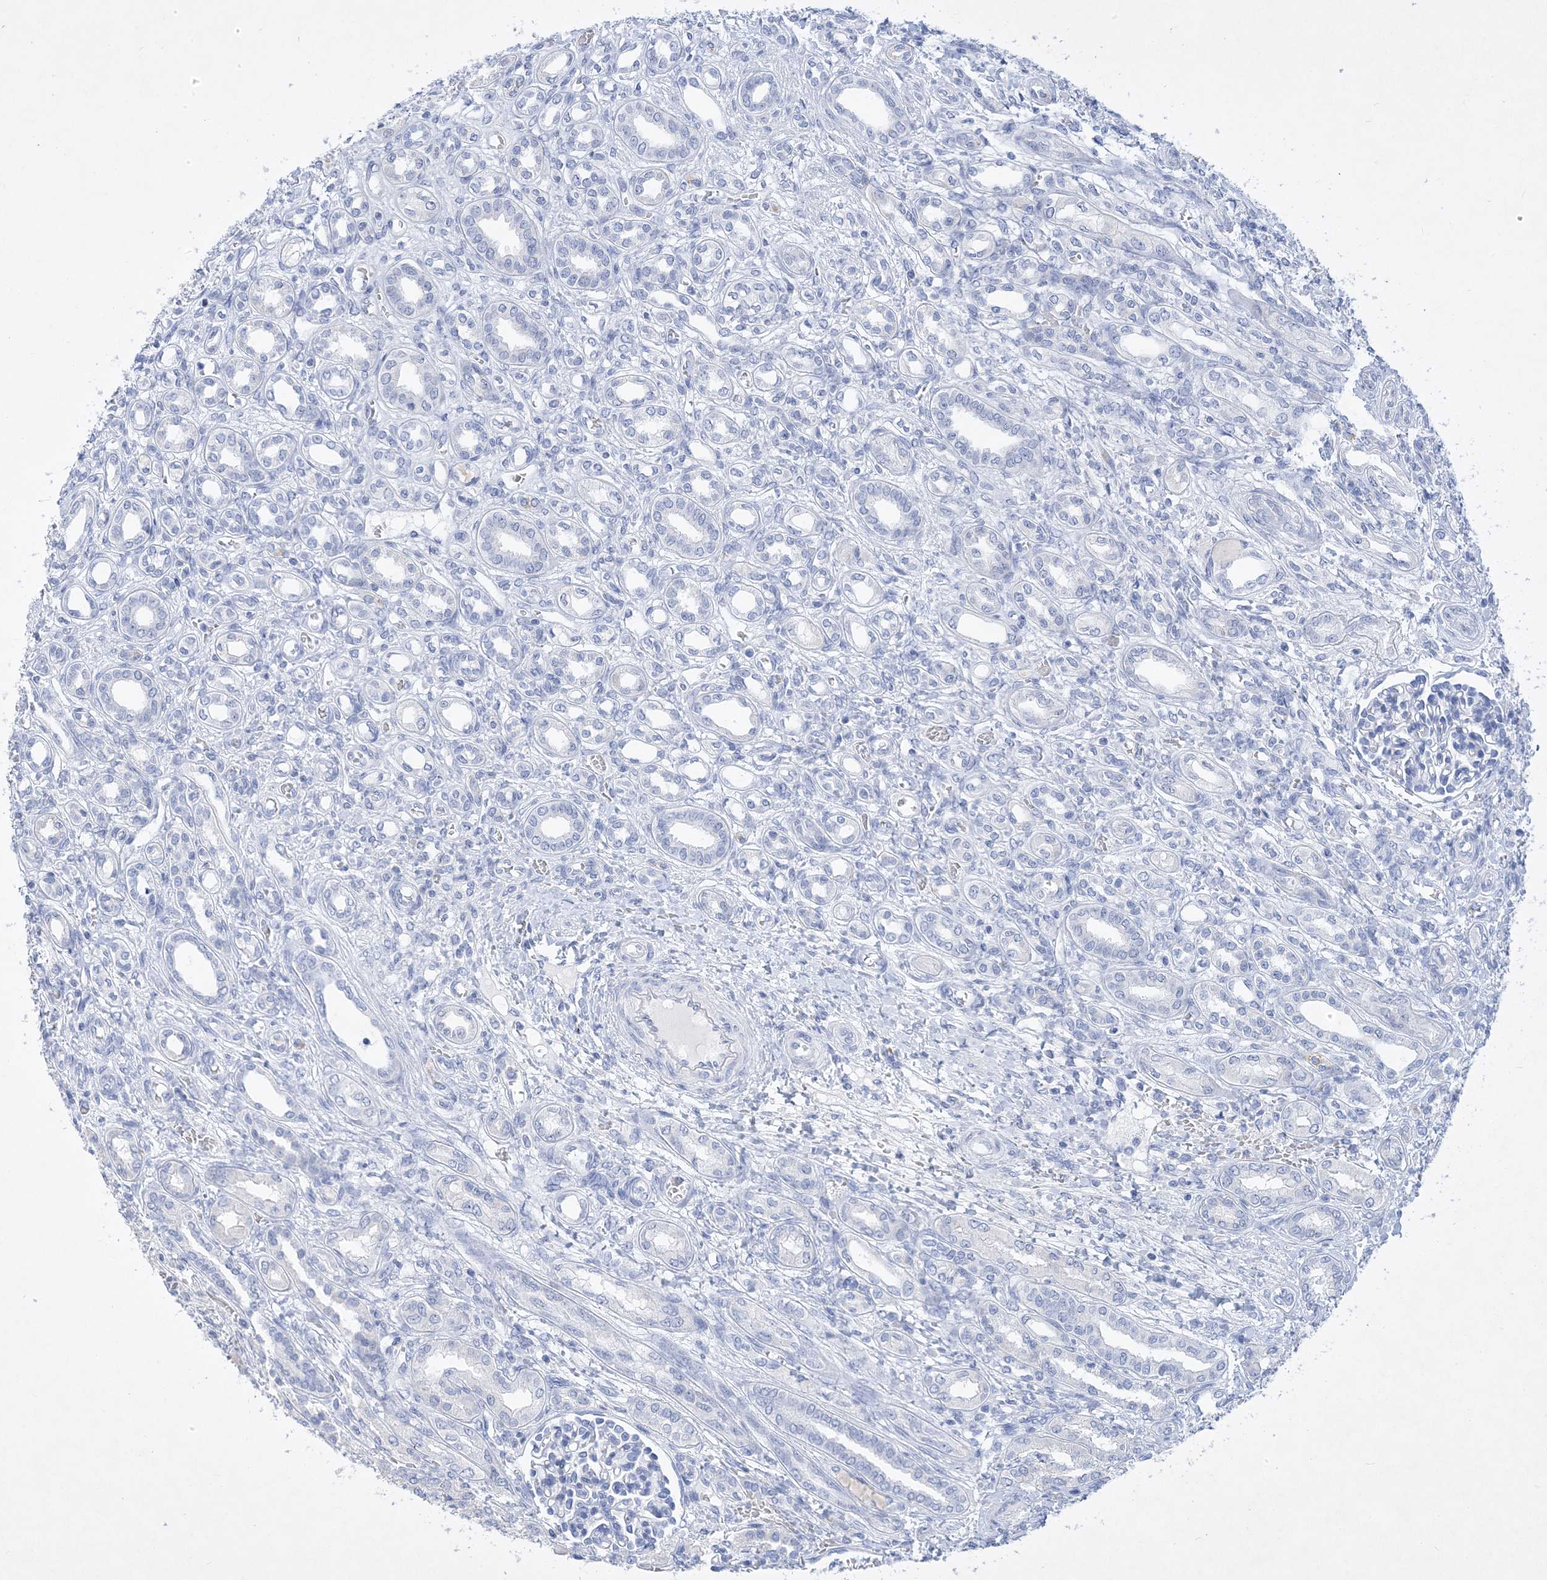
{"staining": {"intensity": "negative", "quantity": "none", "location": "none"}, "tissue": "kidney", "cell_type": "Cells in glomeruli", "image_type": "normal", "snomed": [{"axis": "morphology", "description": "Normal tissue, NOS"}, {"axis": "morphology", "description": "Neoplasm, malignant, NOS"}, {"axis": "topography", "description": "Kidney"}], "caption": "A histopathology image of kidney stained for a protein displays no brown staining in cells in glomeruli.", "gene": "COPS8", "patient": {"sex": "female", "age": 1}}